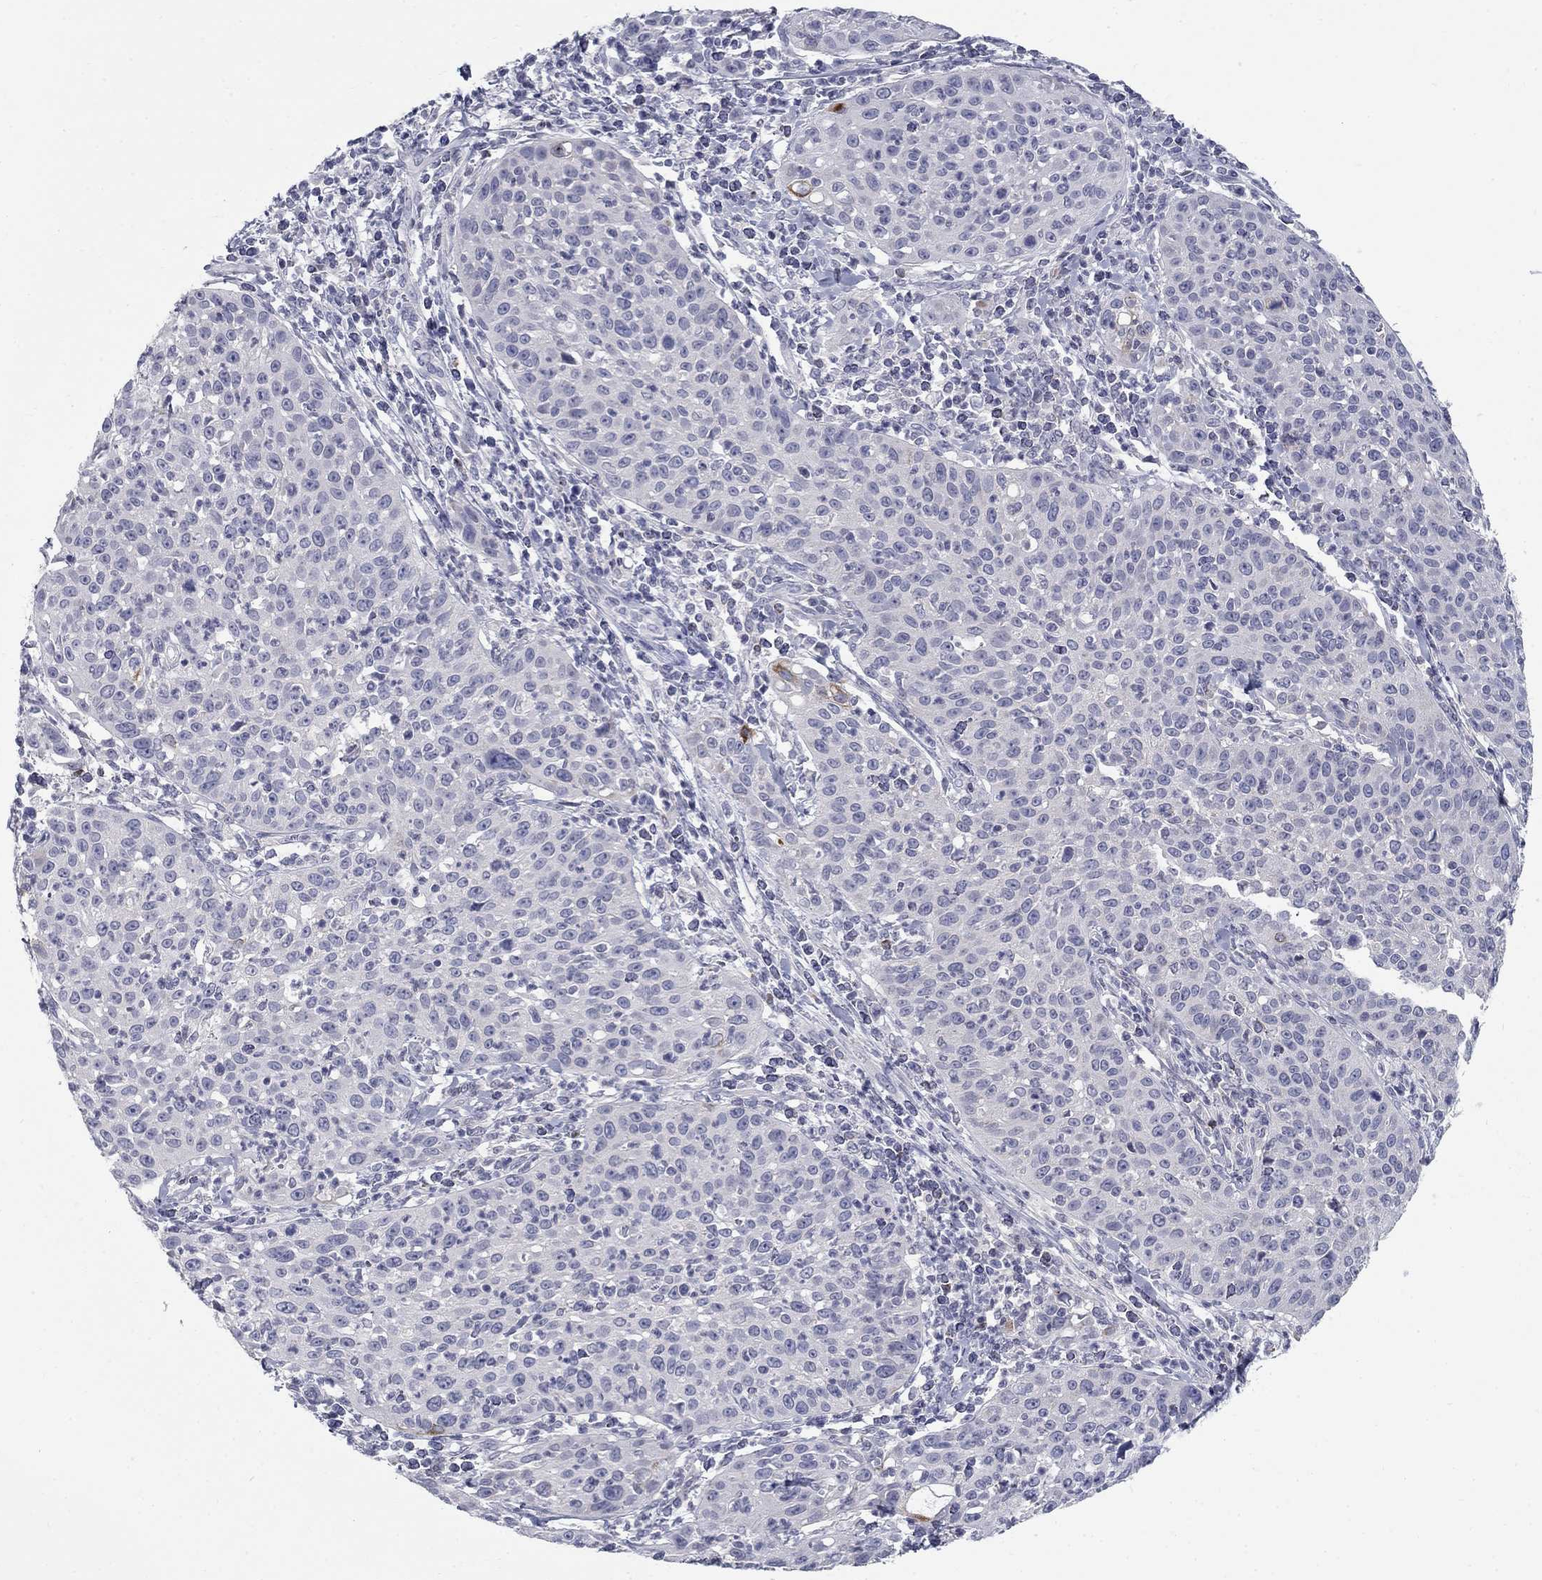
{"staining": {"intensity": "negative", "quantity": "none", "location": "none"}, "tissue": "cervical cancer", "cell_type": "Tumor cells", "image_type": "cancer", "snomed": [{"axis": "morphology", "description": "Squamous cell carcinoma, NOS"}, {"axis": "topography", "description": "Cervix"}], "caption": "There is no significant positivity in tumor cells of cervical cancer.", "gene": "NTRK2", "patient": {"sex": "female", "age": 26}}